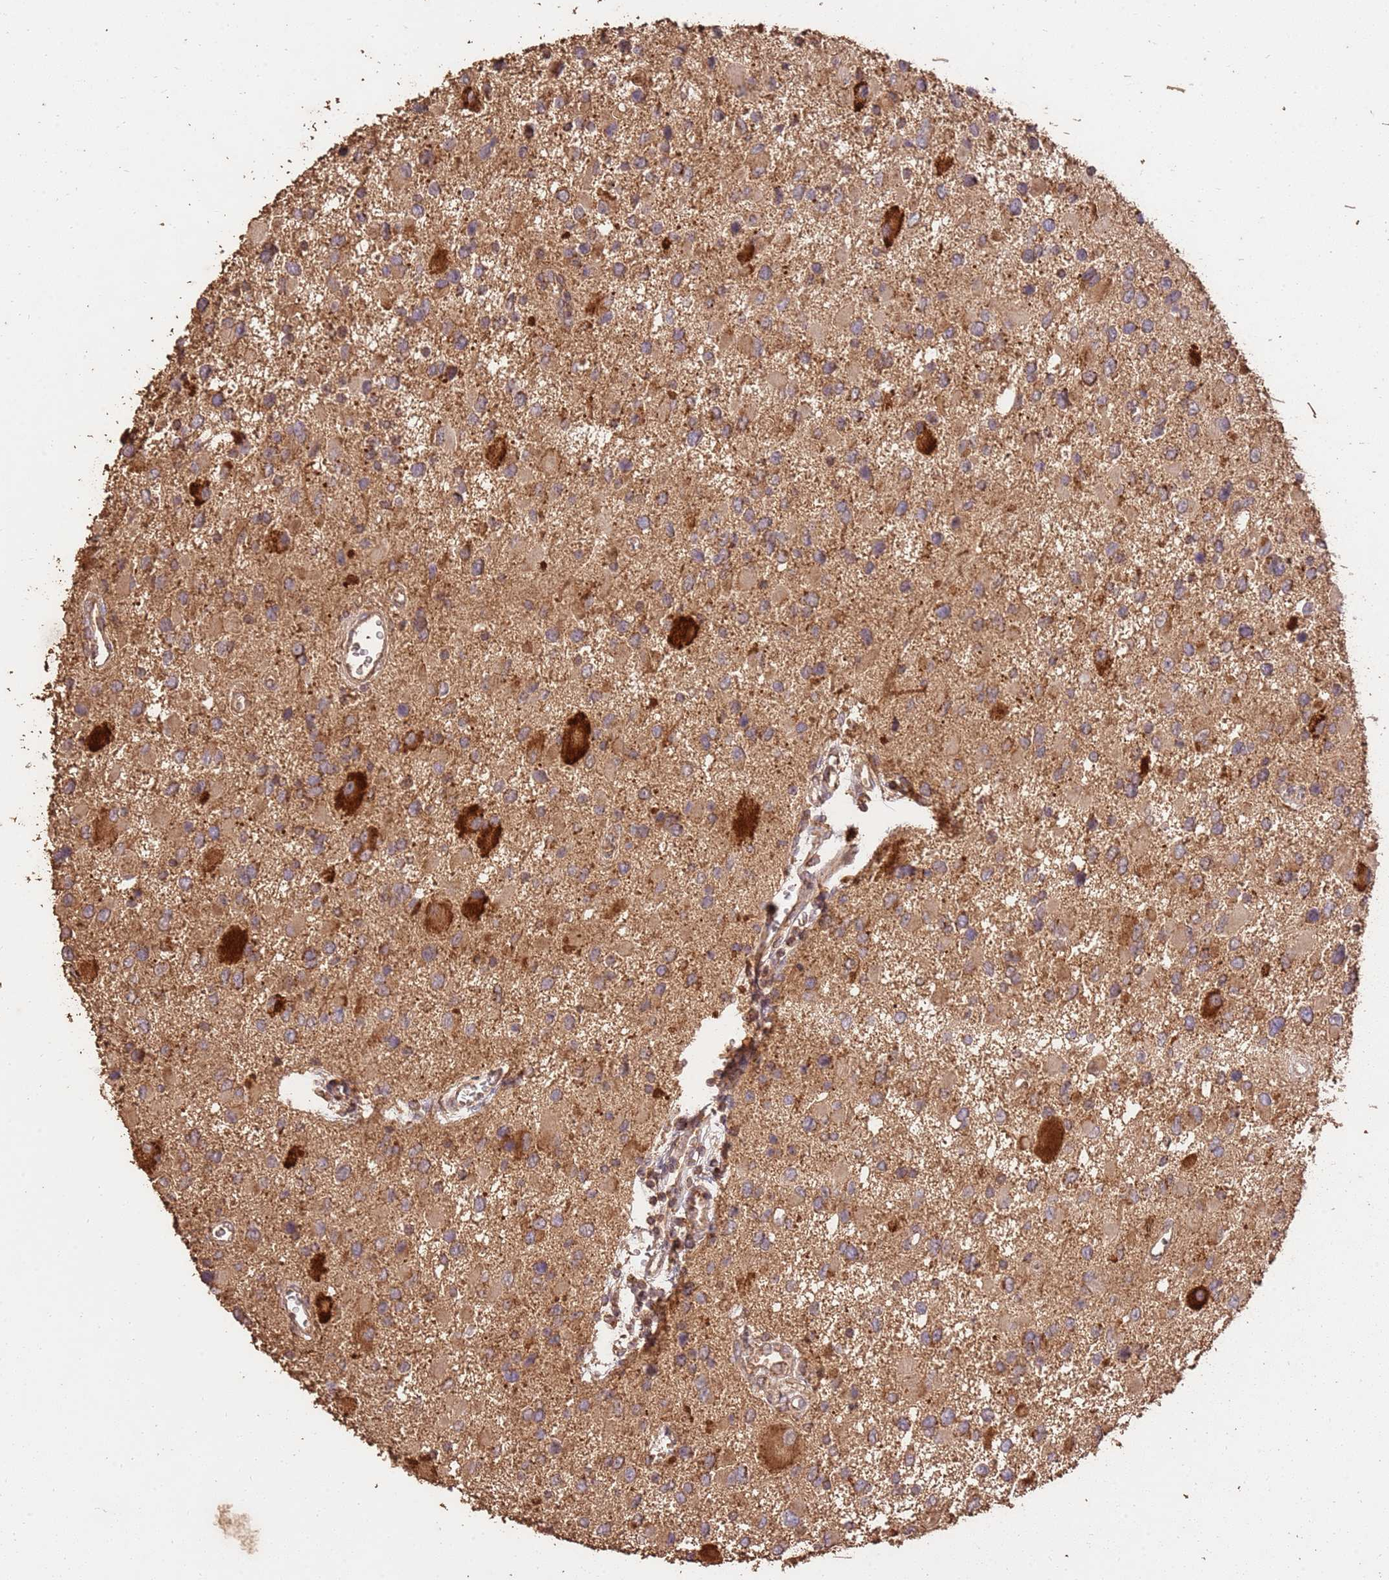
{"staining": {"intensity": "weak", "quantity": "25%-75%", "location": "cytoplasmic/membranous"}, "tissue": "glioma", "cell_type": "Tumor cells", "image_type": "cancer", "snomed": [{"axis": "morphology", "description": "Glioma, malignant, High grade"}, {"axis": "topography", "description": "Brain"}], "caption": "An immunohistochemistry (IHC) image of neoplastic tissue is shown. Protein staining in brown highlights weak cytoplasmic/membranous positivity in malignant glioma (high-grade) within tumor cells.", "gene": "LRRC28", "patient": {"sex": "male", "age": 53}}